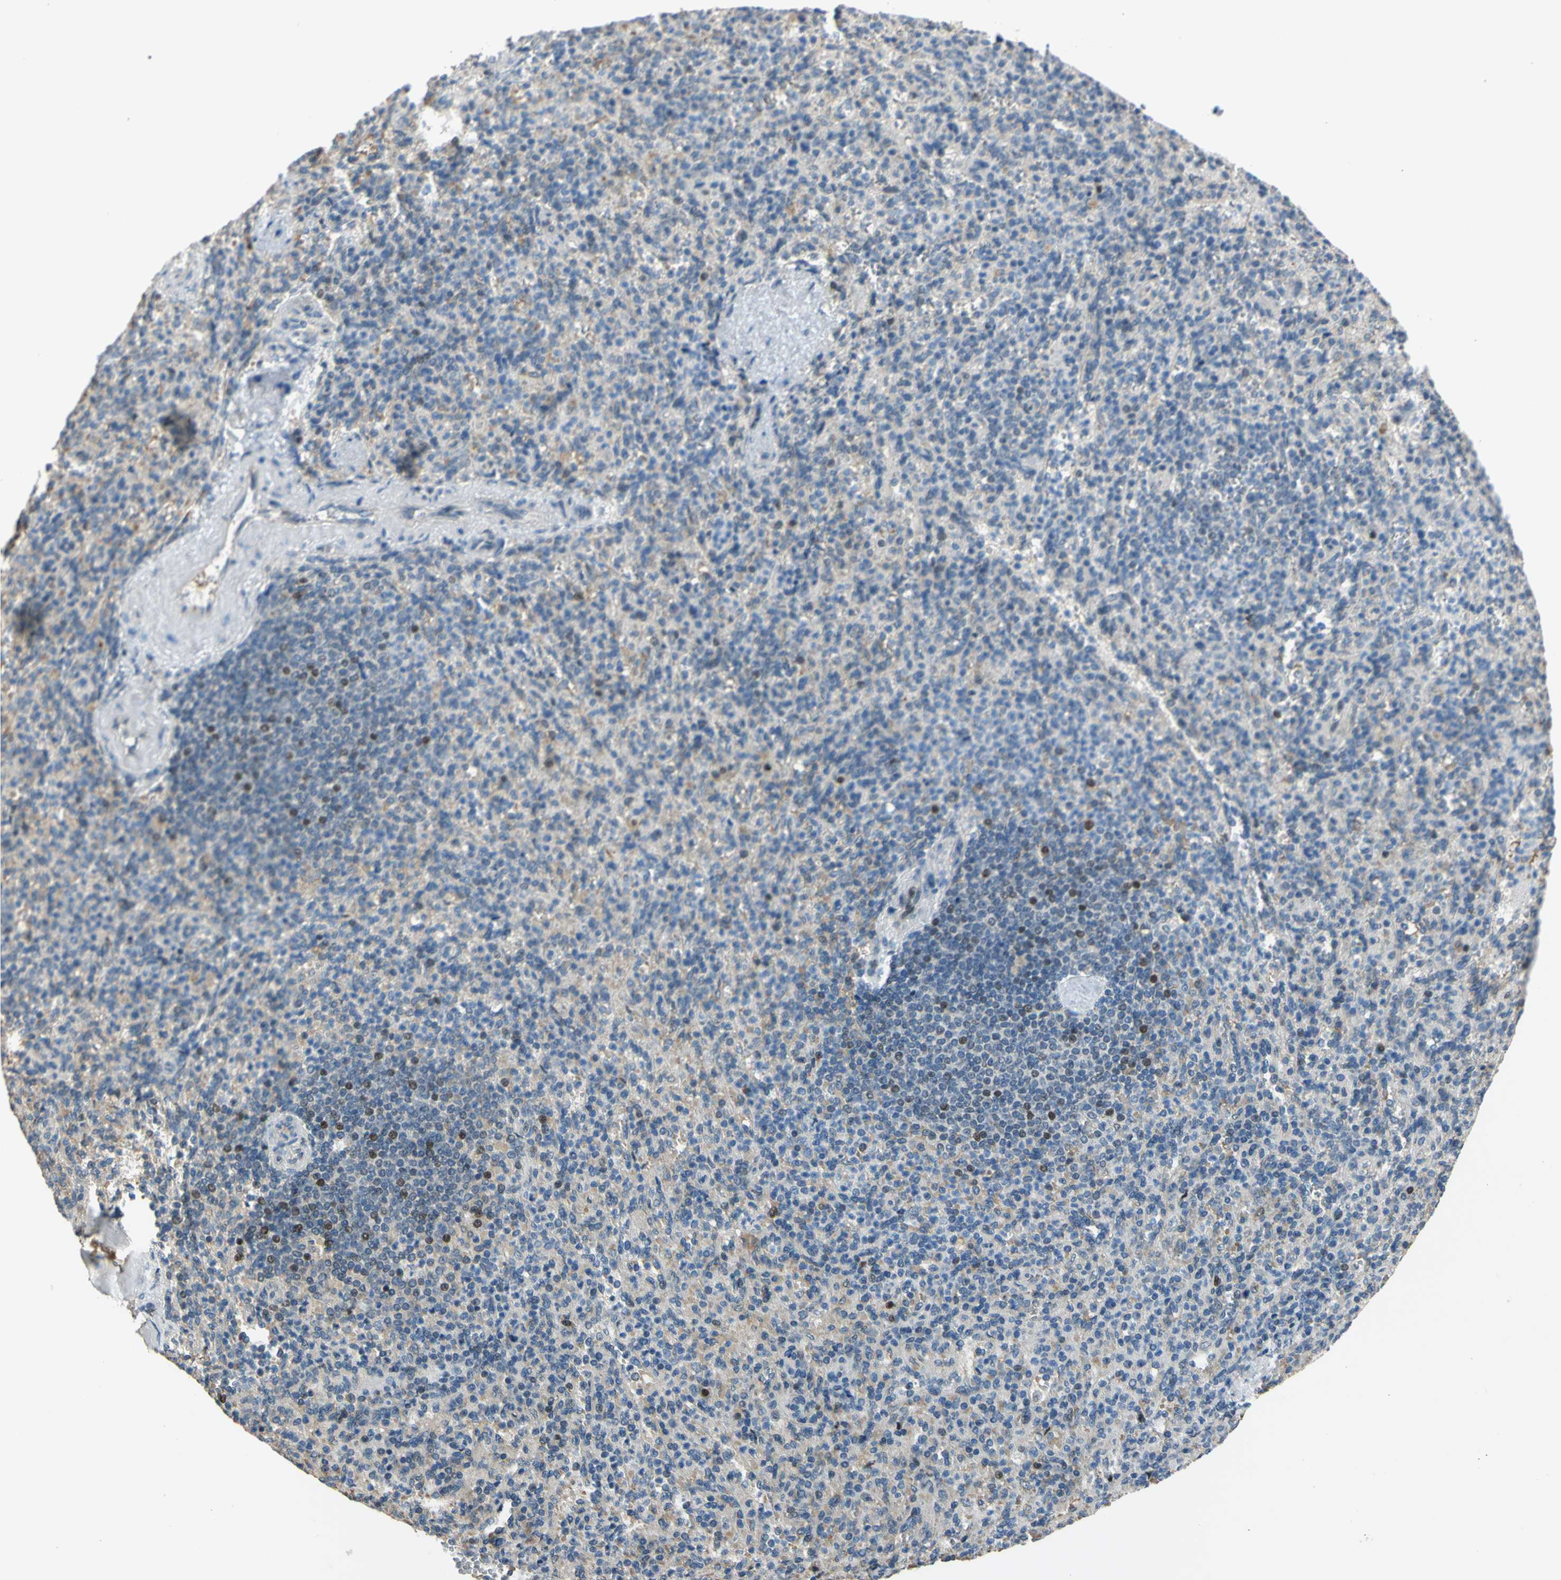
{"staining": {"intensity": "moderate", "quantity": "<25%", "location": "nuclear"}, "tissue": "spleen", "cell_type": "Cells in red pulp", "image_type": "normal", "snomed": [{"axis": "morphology", "description": "Normal tissue, NOS"}, {"axis": "topography", "description": "Spleen"}], "caption": "Immunohistochemical staining of benign human spleen exhibits moderate nuclear protein expression in approximately <25% of cells in red pulp.", "gene": "ZNF184", "patient": {"sex": "female", "age": 74}}